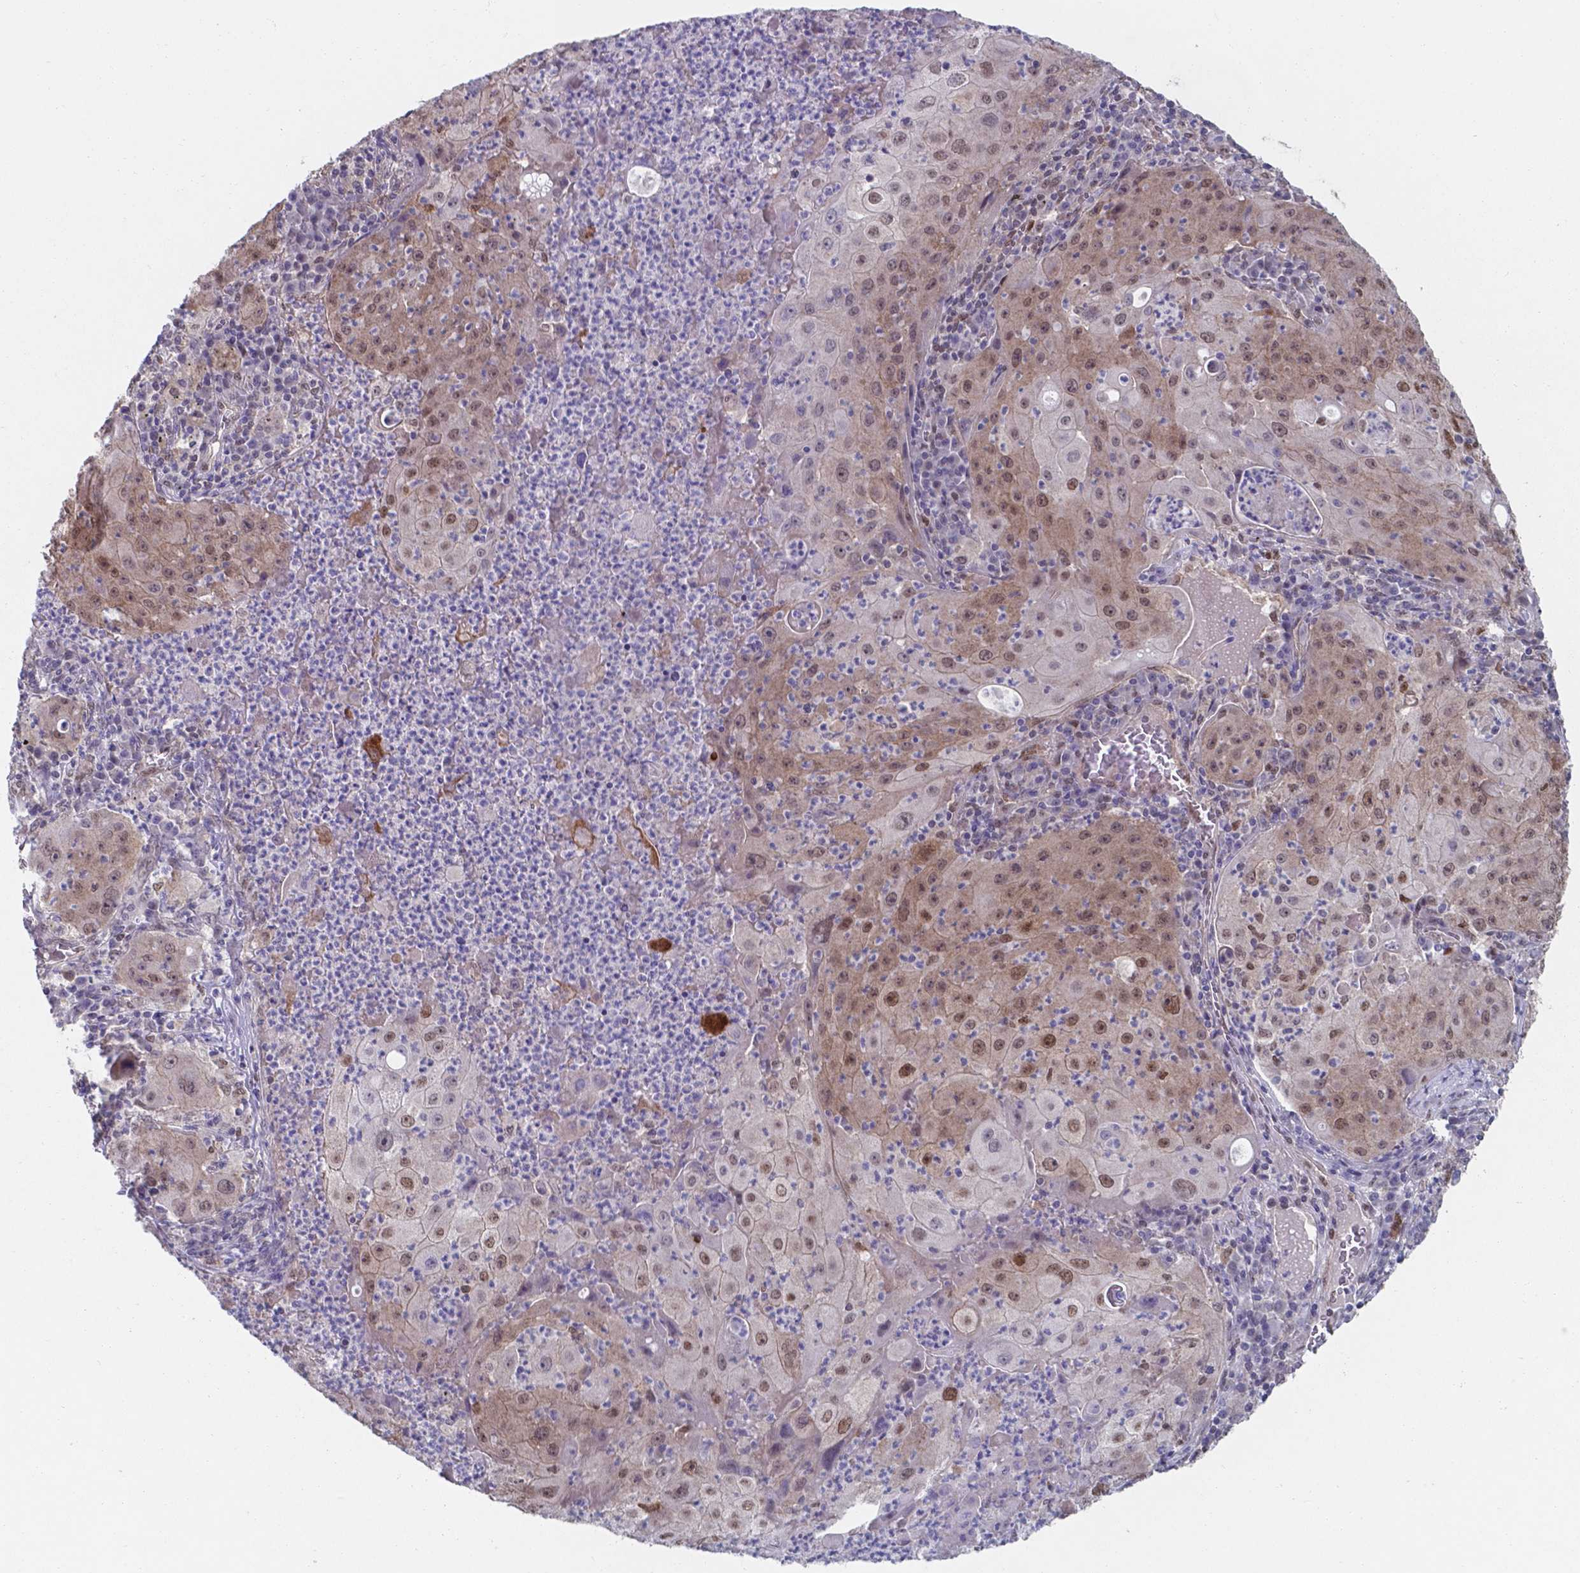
{"staining": {"intensity": "moderate", "quantity": ">75%", "location": "nuclear"}, "tissue": "lung cancer", "cell_type": "Tumor cells", "image_type": "cancer", "snomed": [{"axis": "morphology", "description": "Squamous cell carcinoma, NOS"}, {"axis": "topography", "description": "Lung"}], "caption": "The histopathology image demonstrates immunohistochemical staining of lung cancer. There is moderate nuclear staining is present in approximately >75% of tumor cells. (Brightfield microscopy of DAB IHC at high magnification).", "gene": "UBE2E2", "patient": {"sex": "female", "age": 59}}